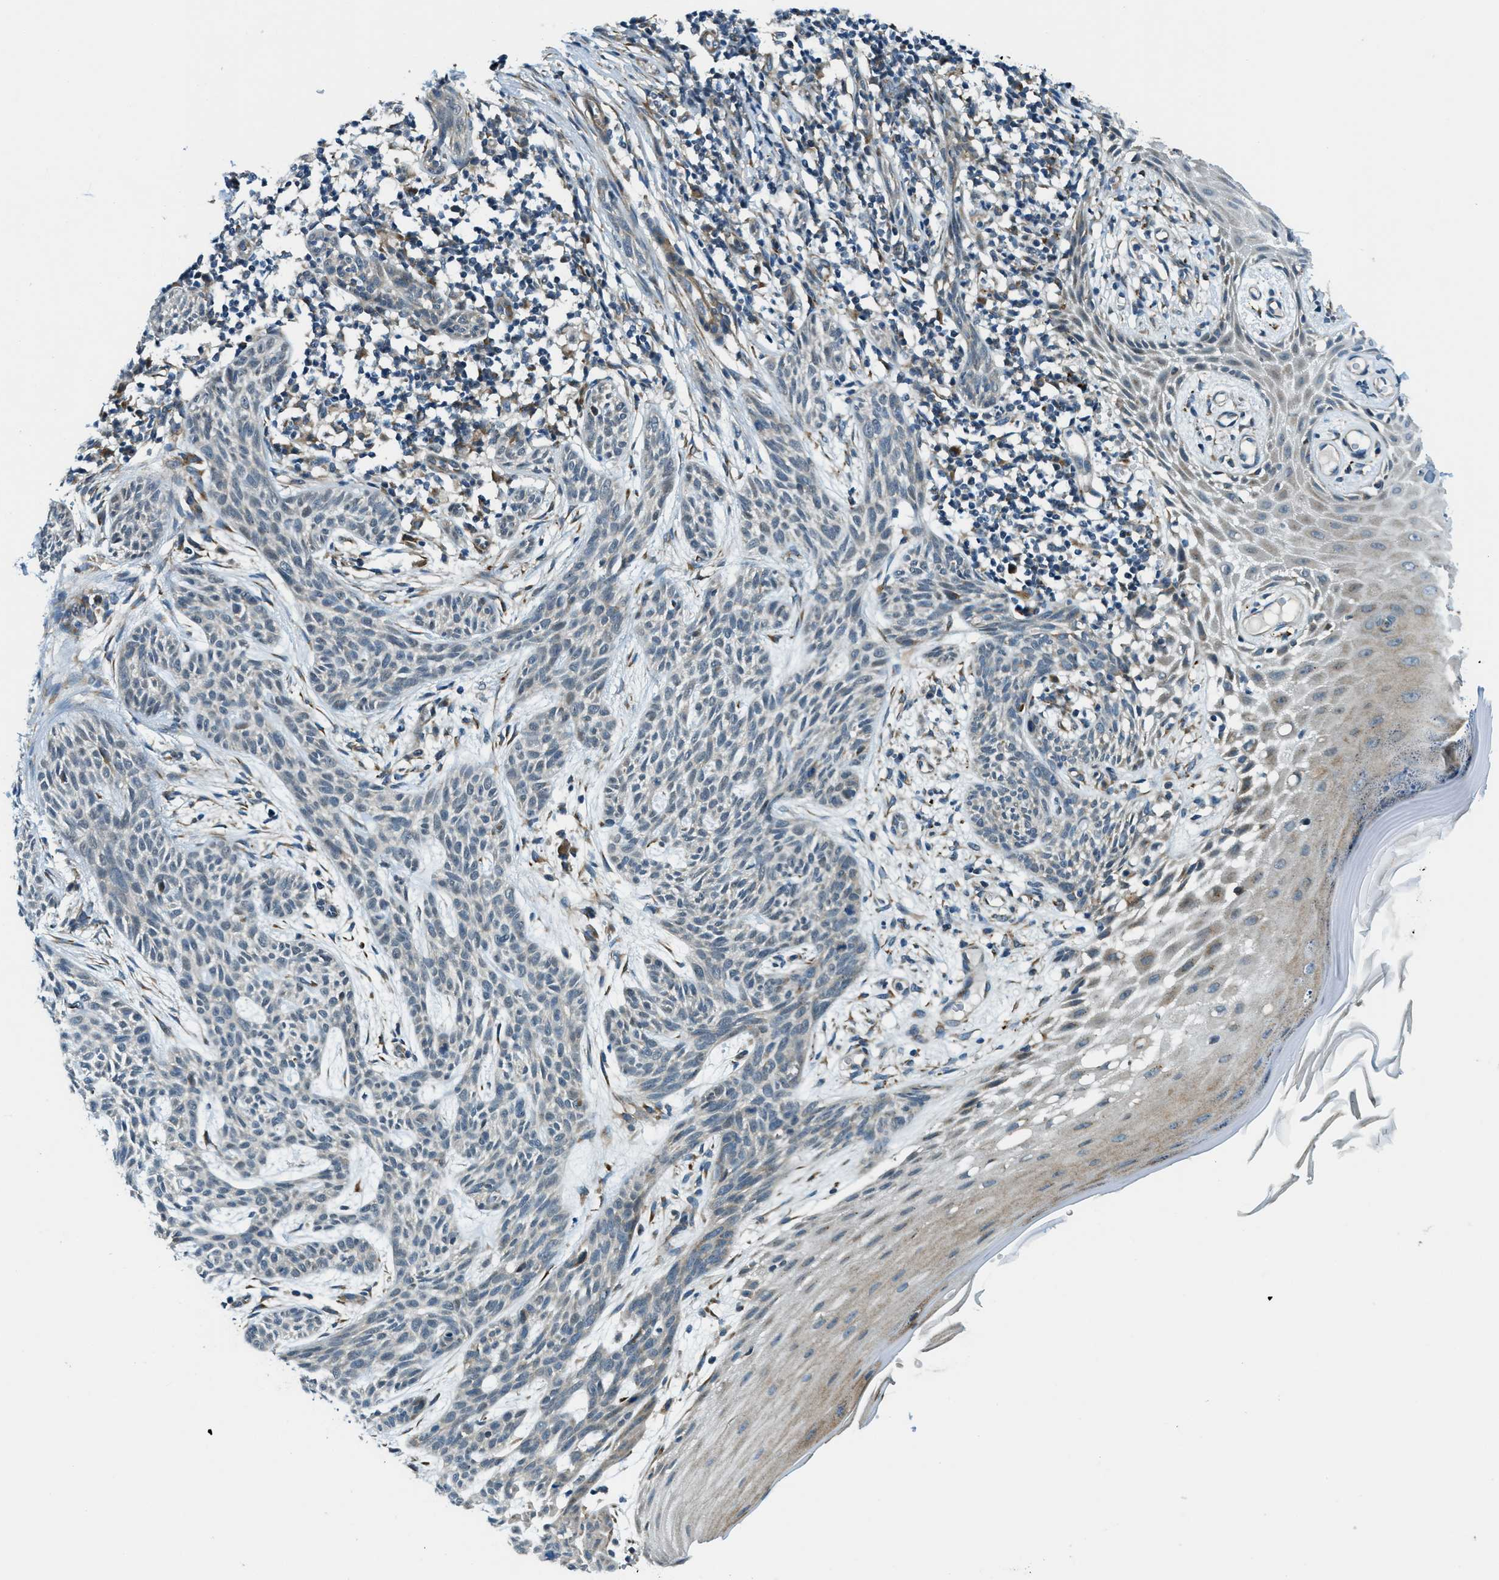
{"staining": {"intensity": "negative", "quantity": "none", "location": "none"}, "tissue": "skin cancer", "cell_type": "Tumor cells", "image_type": "cancer", "snomed": [{"axis": "morphology", "description": "Basal cell carcinoma"}, {"axis": "topography", "description": "Skin"}], "caption": "The immunohistochemistry micrograph has no significant staining in tumor cells of skin basal cell carcinoma tissue.", "gene": "GINM1", "patient": {"sex": "female", "age": 59}}